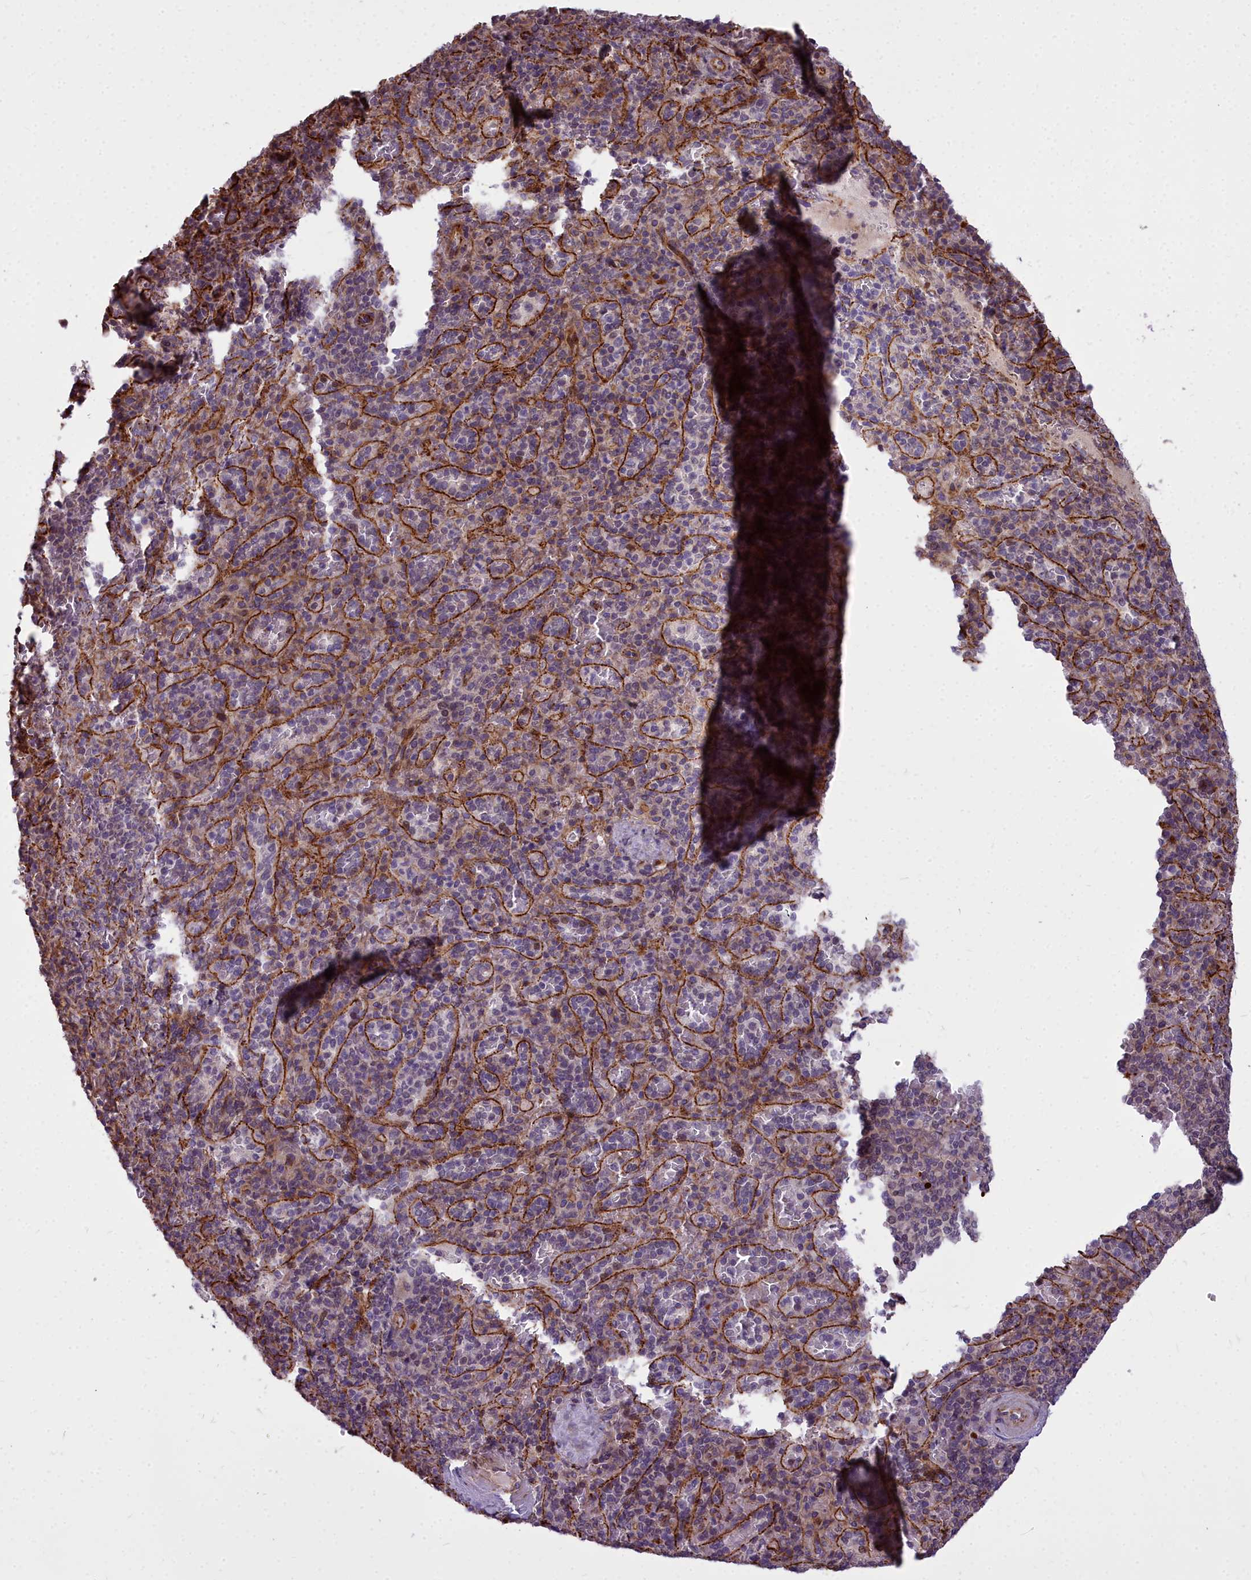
{"staining": {"intensity": "negative", "quantity": "none", "location": "none"}, "tissue": "spleen", "cell_type": "Cells in red pulp", "image_type": "normal", "snomed": [{"axis": "morphology", "description": "Normal tissue, NOS"}, {"axis": "topography", "description": "Spleen"}], "caption": "The histopathology image demonstrates no staining of cells in red pulp in unremarkable spleen.", "gene": "GLYATL3", "patient": {"sex": "male", "age": 82}}